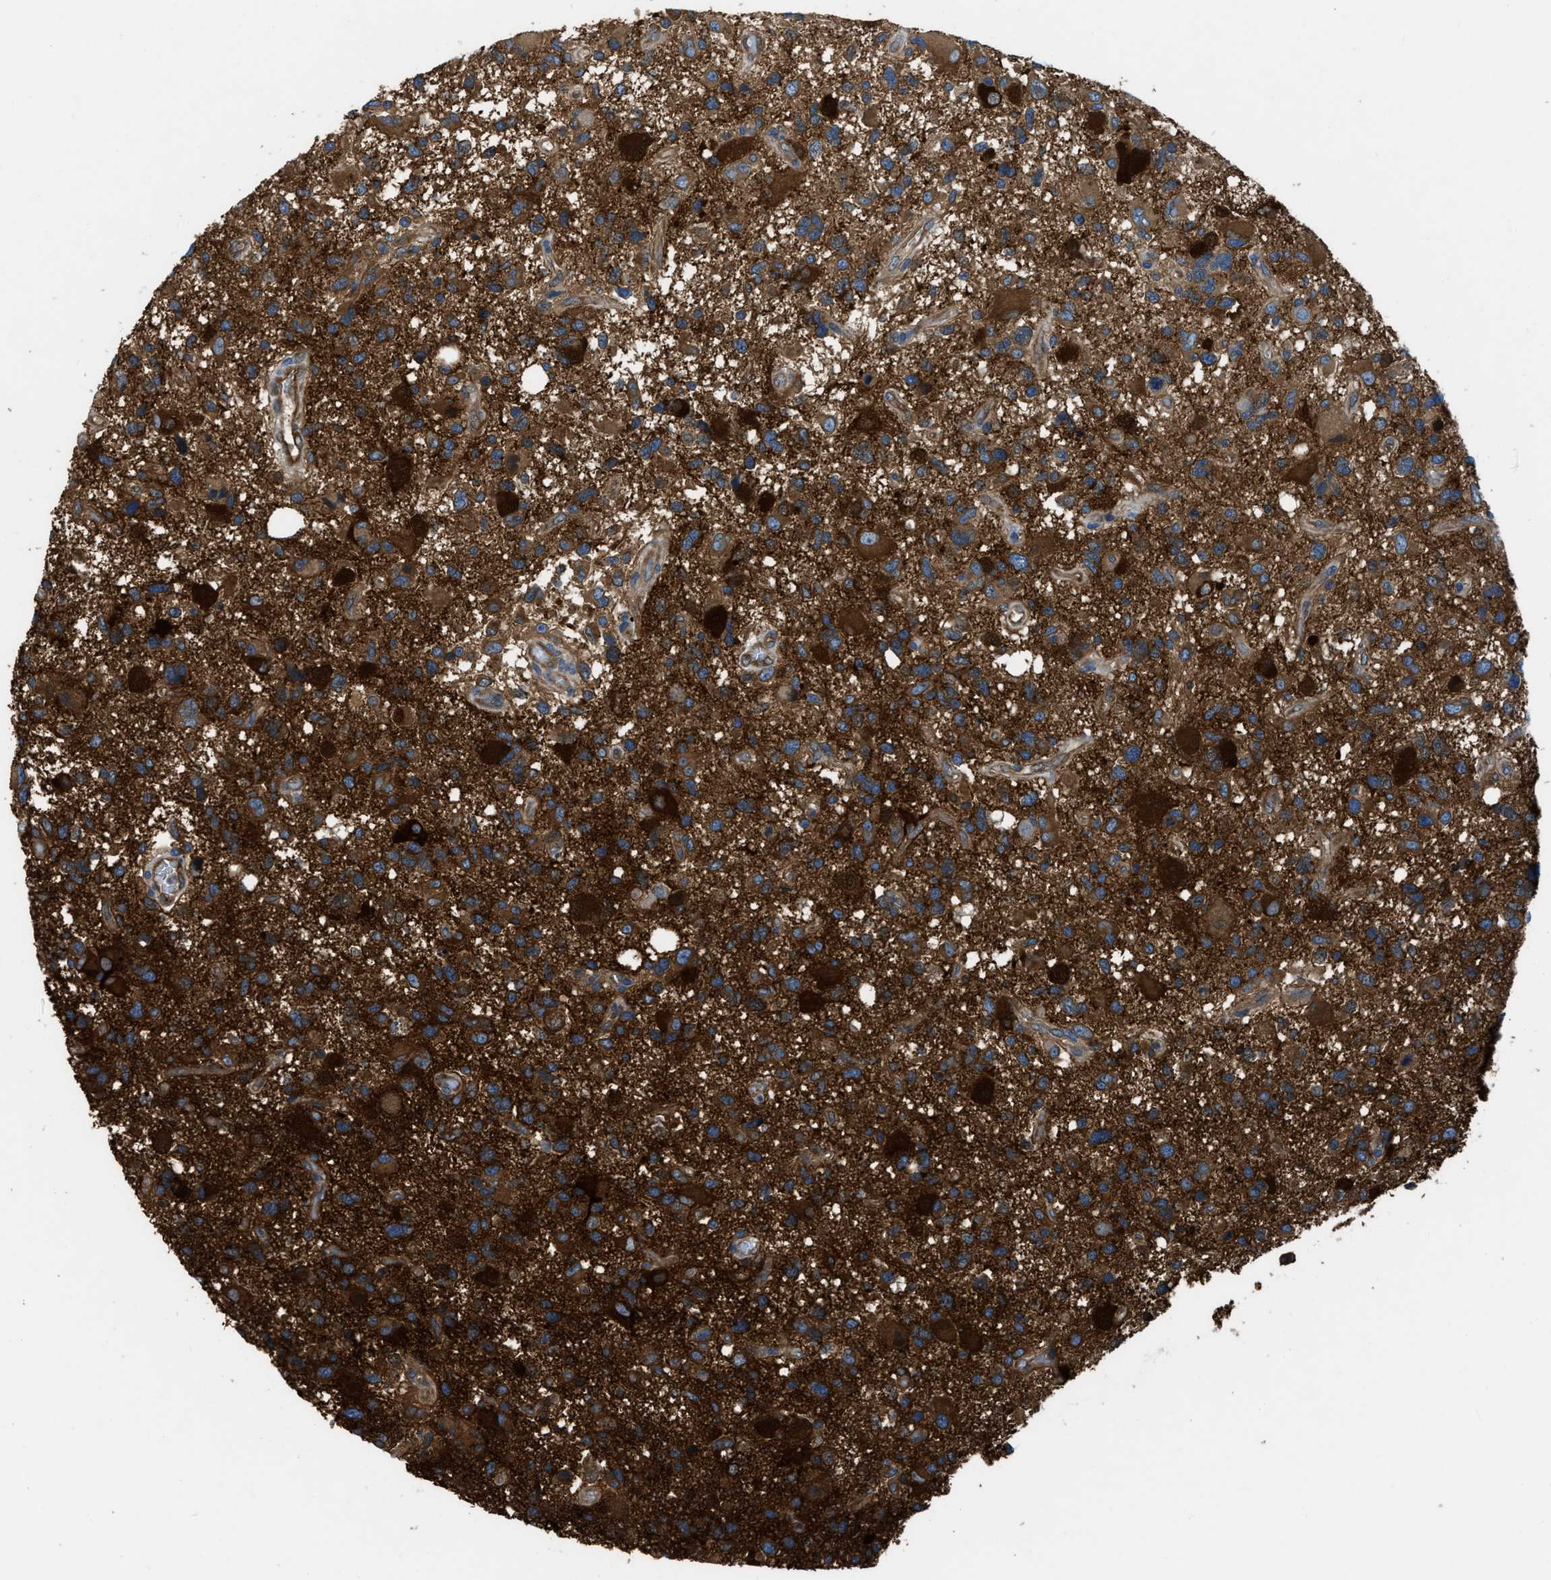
{"staining": {"intensity": "strong", "quantity": ">75%", "location": "cytoplasmic/membranous"}, "tissue": "glioma", "cell_type": "Tumor cells", "image_type": "cancer", "snomed": [{"axis": "morphology", "description": "Glioma, malignant, High grade"}, {"axis": "topography", "description": "Brain"}], "caption": "Human glioma stained for a protein (brown) displays strong cytoplasmic/membranous positive staining in approximately >75% of tumor cells.", "gene": "PFKP", "patient": {"sex": "male", "age": 33}}